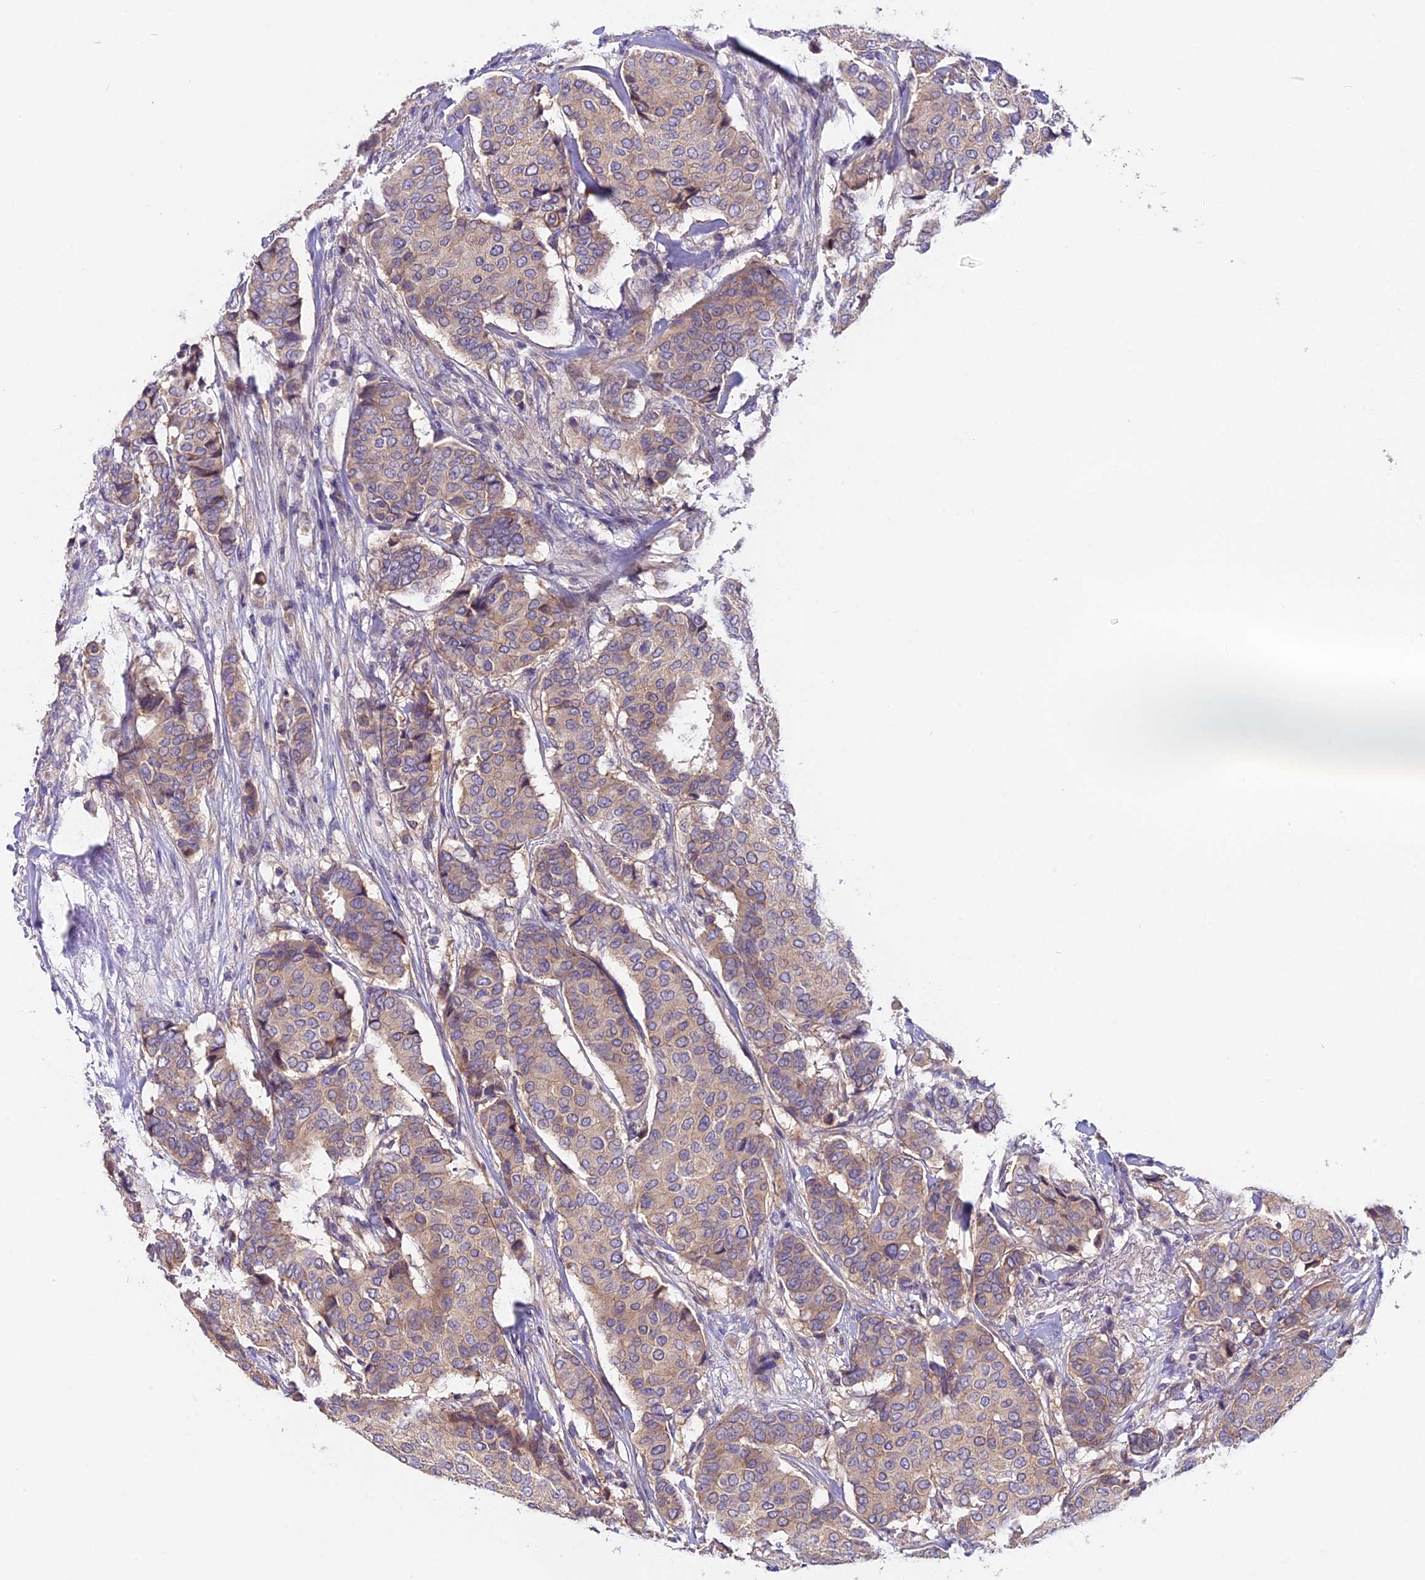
{"staining": {"intensity": "weak", "quantity": ">75%", "location": "cytoplasmic/membranous"}, "tissue": "breast cancer", "cell_type": "Tumor cells", "image_type": "cancer", "snomed": [{"axis": "morphology", "description": "Duct carcinoma"}, {"axis": "topography", "description": "Breast"}], "caption": "Immunohistochemical staining of human infiltrating ductal carcinoma (breast) displays weak cytoplasmic/membranous protein staining in approximately >75% of tumor cells.", "gene": "FAM98C", "patient": {"sex": "female", "age": 75}}